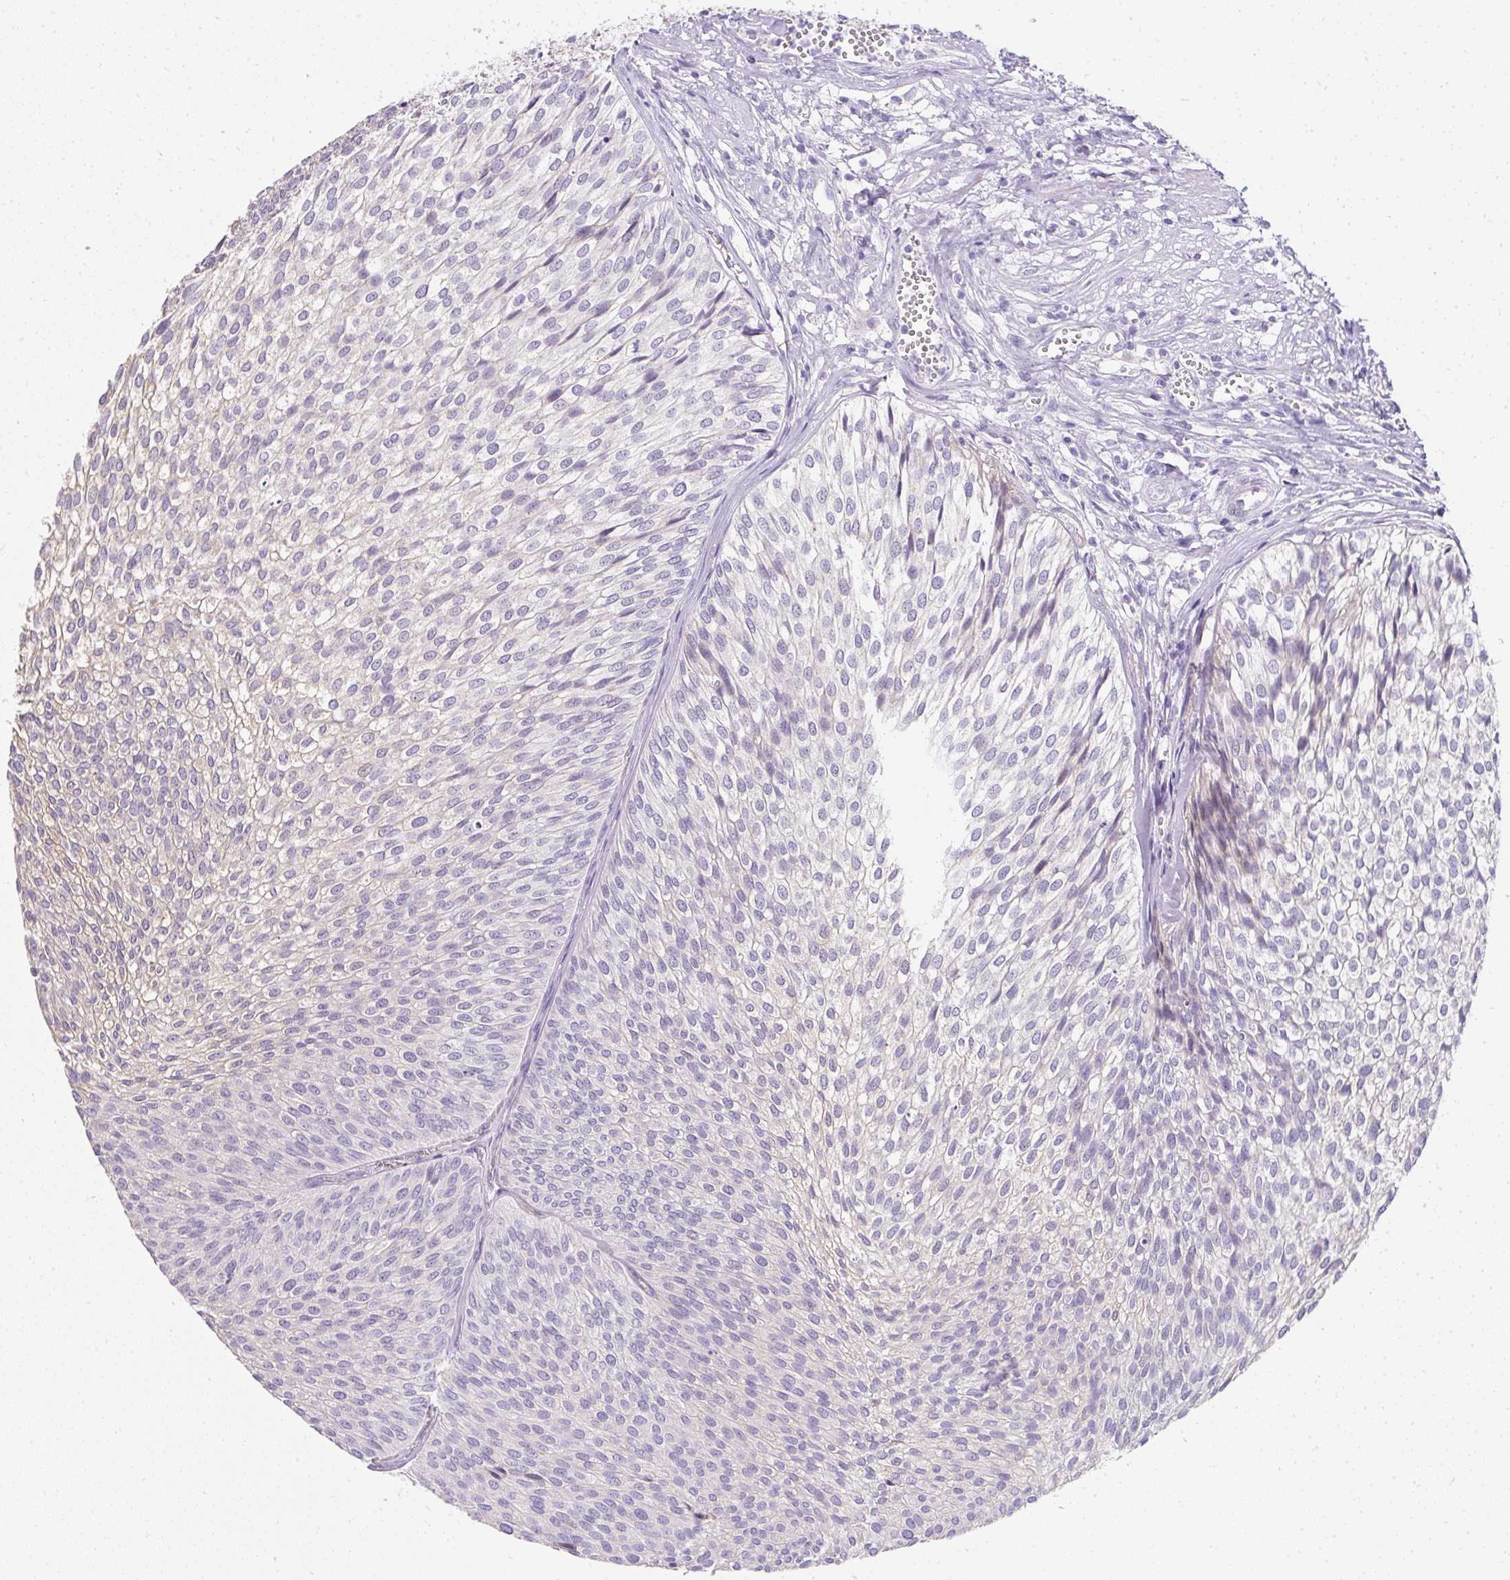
{"staining": {"intensity": "negative", "quantity": "none", "location": "none"}, "tissue": "urothelial cancer", "cell_type": "Tumor cells", "image_type": "cancer", "snomed": [{"axis": "morphology", "description": "Urothelial carcinoma, Low grade"}, {"axis": "topography", "description": "Urinary bladder"}], "caption": "High power microscopy photomicrograph of an immunohistochemistry image of urothelial cancer, revealing no significant positivity in tumor cells. Brightfield microscopy of IHC stained with DAB (3,3'-diaminobenzidine) (brown) and hematoxylin (blue), captured at high magnification.", "gene": "DTX4", "patient": {"sex": "male", "age": 91}}